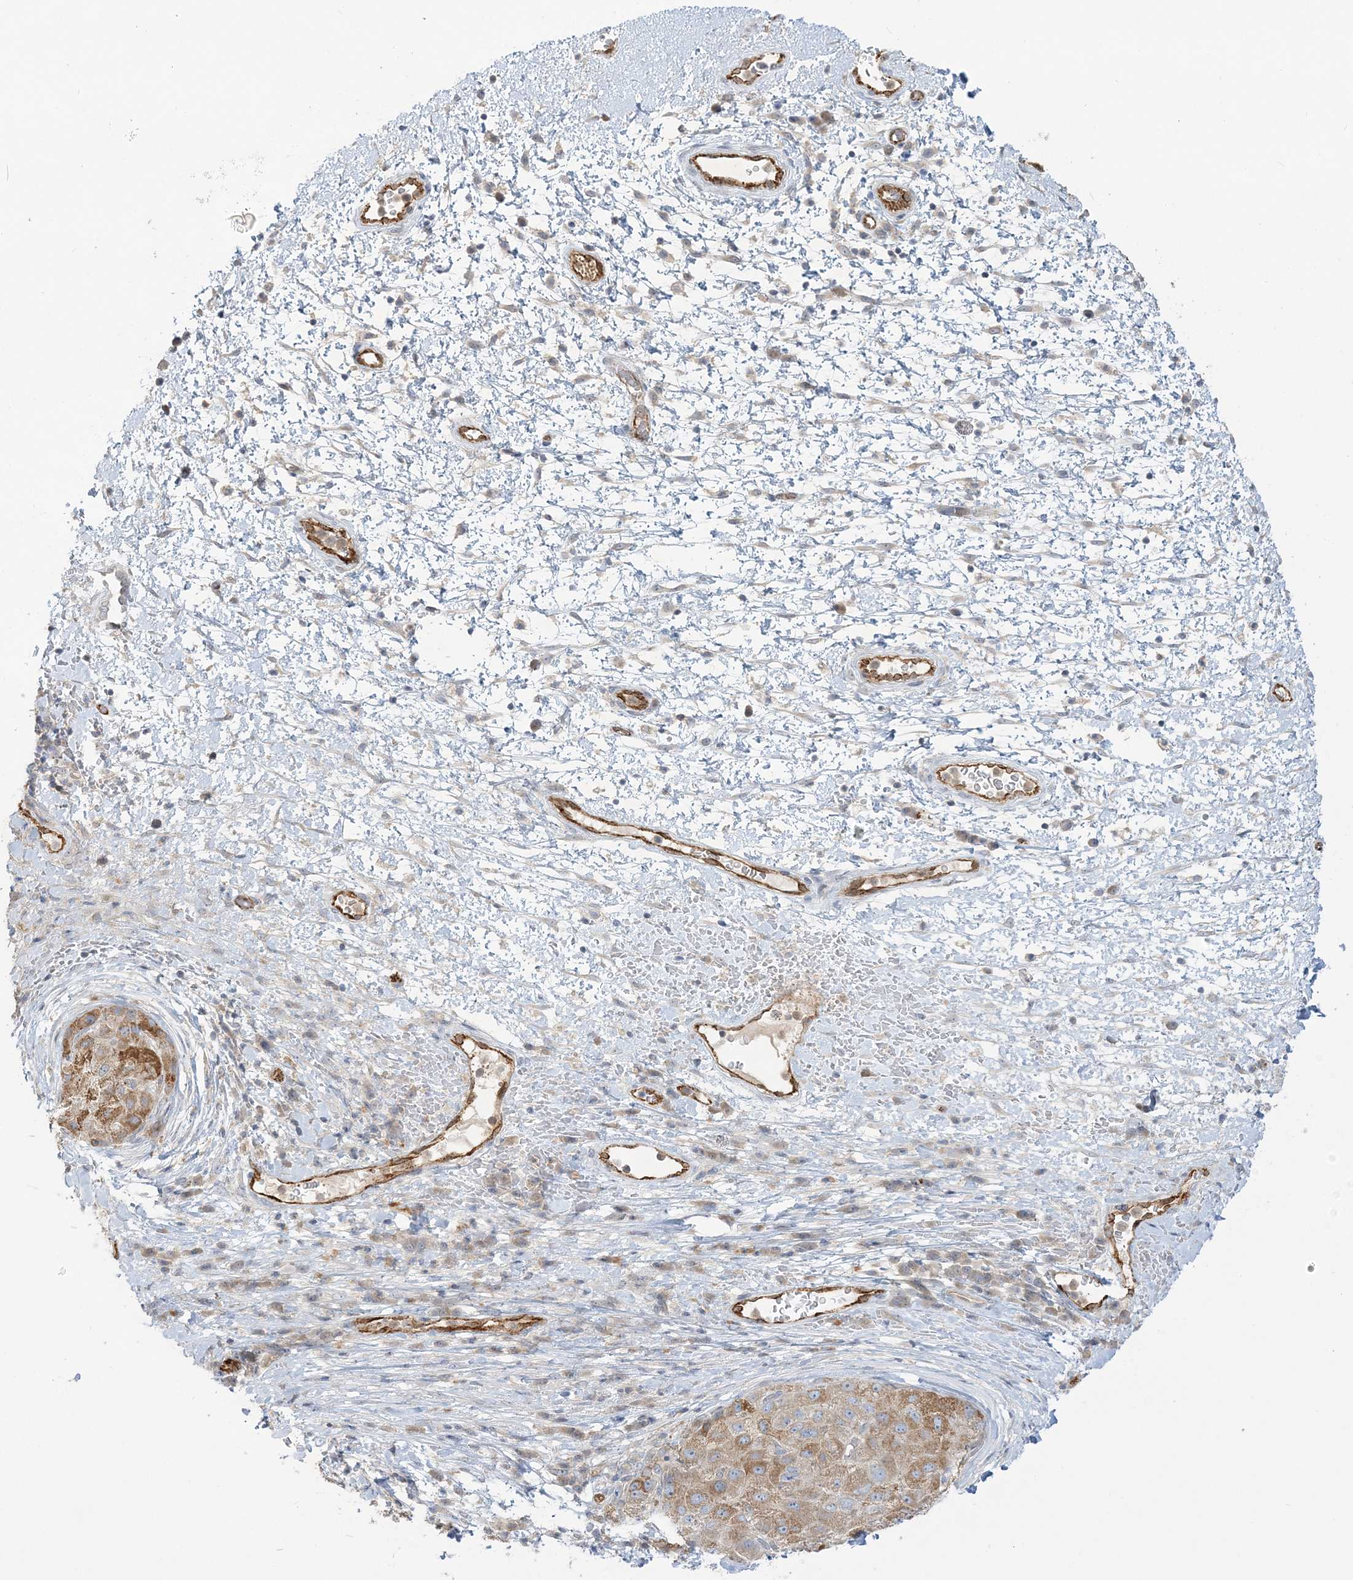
{"staining": {"intensity": "moderate", "quantity": ">75%", "location": "cytoplasmic/membranous"}, "tissue": "liver cancer", "cell_type": "Tumor cells", "image_type": "cancer", "snomed": [{"axis": "morphology", "description": "Carcinoma, Hepatocellular, NOS"}, {"axis": "topography", "description": "Liver"}], "caption": "Immunohistochemical staining of human liver hepatocellular carcinoma shows moderate cytoplasmic/membranous protein staining in approximately >75% of tumor cells.", "gene": "INPP1", "patient": {"sex": "male", "age": 80}}